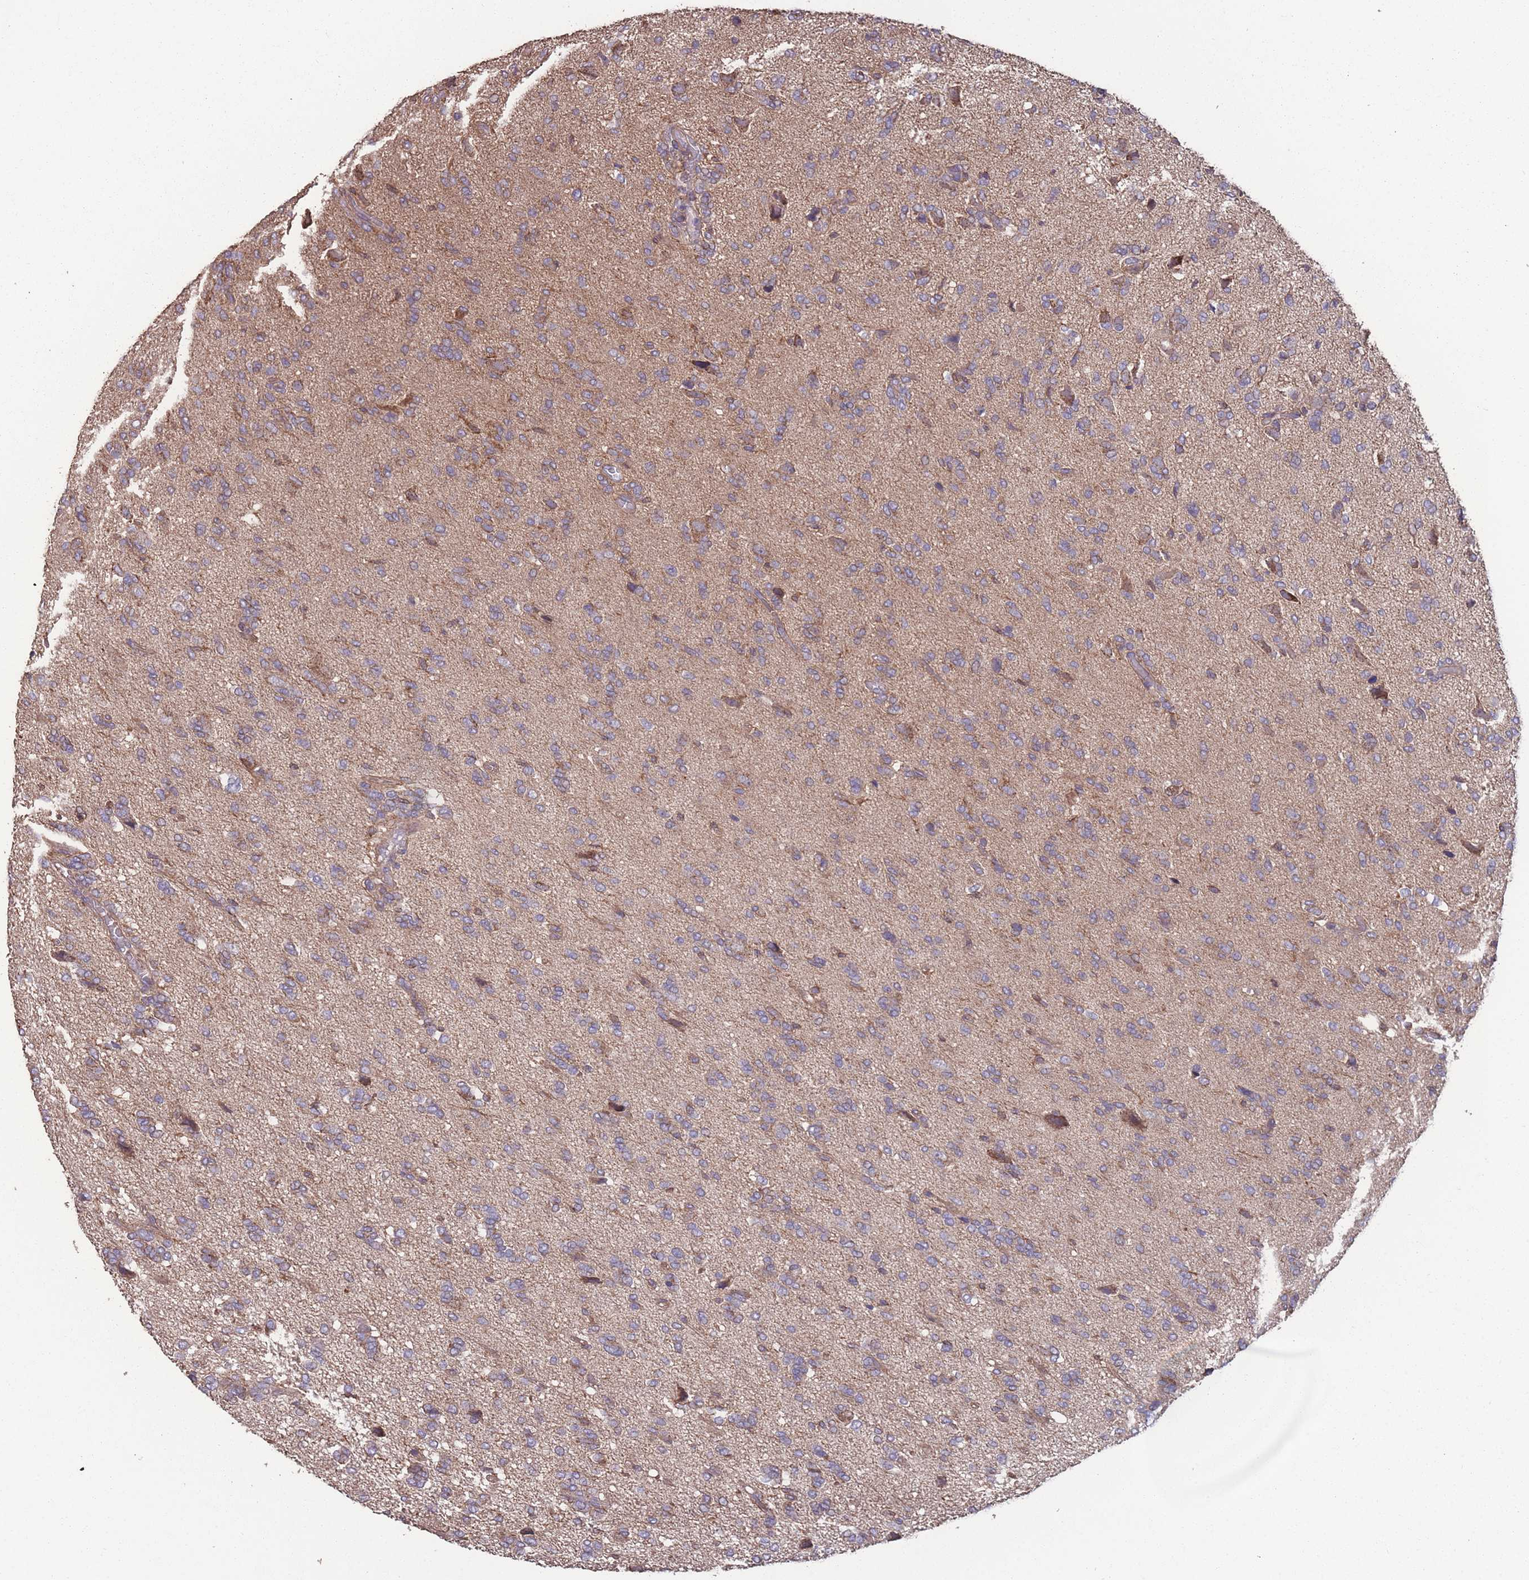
{"staining": {"intensity": "negative", "quantity": "none", "location": "none"}, "tissue": "glioma", "cell_type": "Tumor cells", "image_type": "cancer", "snomed": [{"axis": "morphology", "description": "Glioma, malignant, High grade"}, {"axis": "topography", "description": "Brain"}], "caption": "A photomicrograph of human malignant glioma (high-grade) is negative for staining in tumor cells. The staining was performed using DAB (3,3'-diaminobenzidine) to visualize the protein expression in brown, while the nuclei were stained in blue with hematoxylin (Magnification: 20x).", "gene": "NUDT21", "patient": {"sex": "female", "age": 59}}